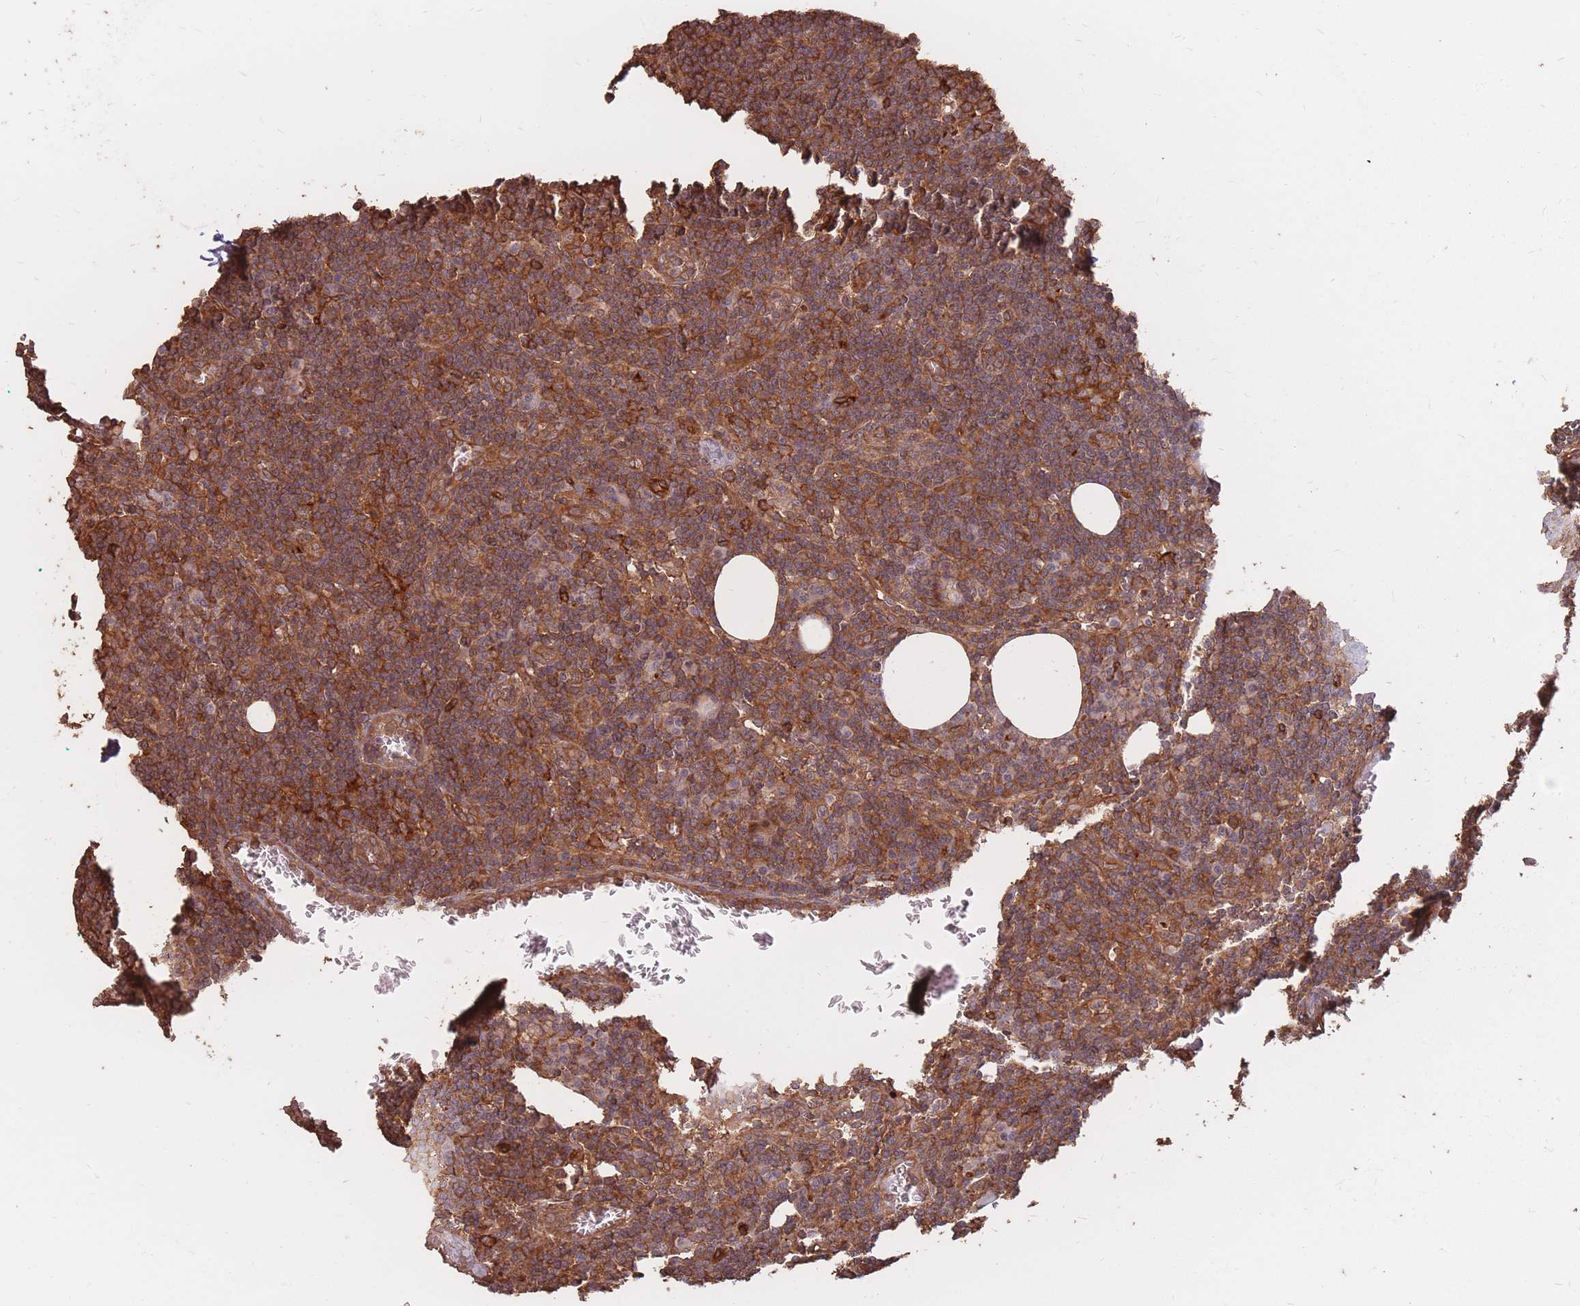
{"staining": {"intensity": "strong", "quantity": ">75%", "location": "cytoplasmic/membranous"}, "tissue": "lymph node", "cell_type": "Germinal center cells", "image_type": "normal", "snomed": [{"axis": "morphology", "description": "Normal tissue, NOS"}, {"axis": "topography", "description": "Lymph node"}], "caption": "A brown stain highlights strong cytoplasmic/membranous positivity of a protein in germinal center cells of normal lymph node. The staining is performed using DAB brown chromogen to label protein expression. The nuclei are counter-stained blue using hematoxylin.", "gene": "PLS3", "patient": {"sex": "female", "age": 27}}